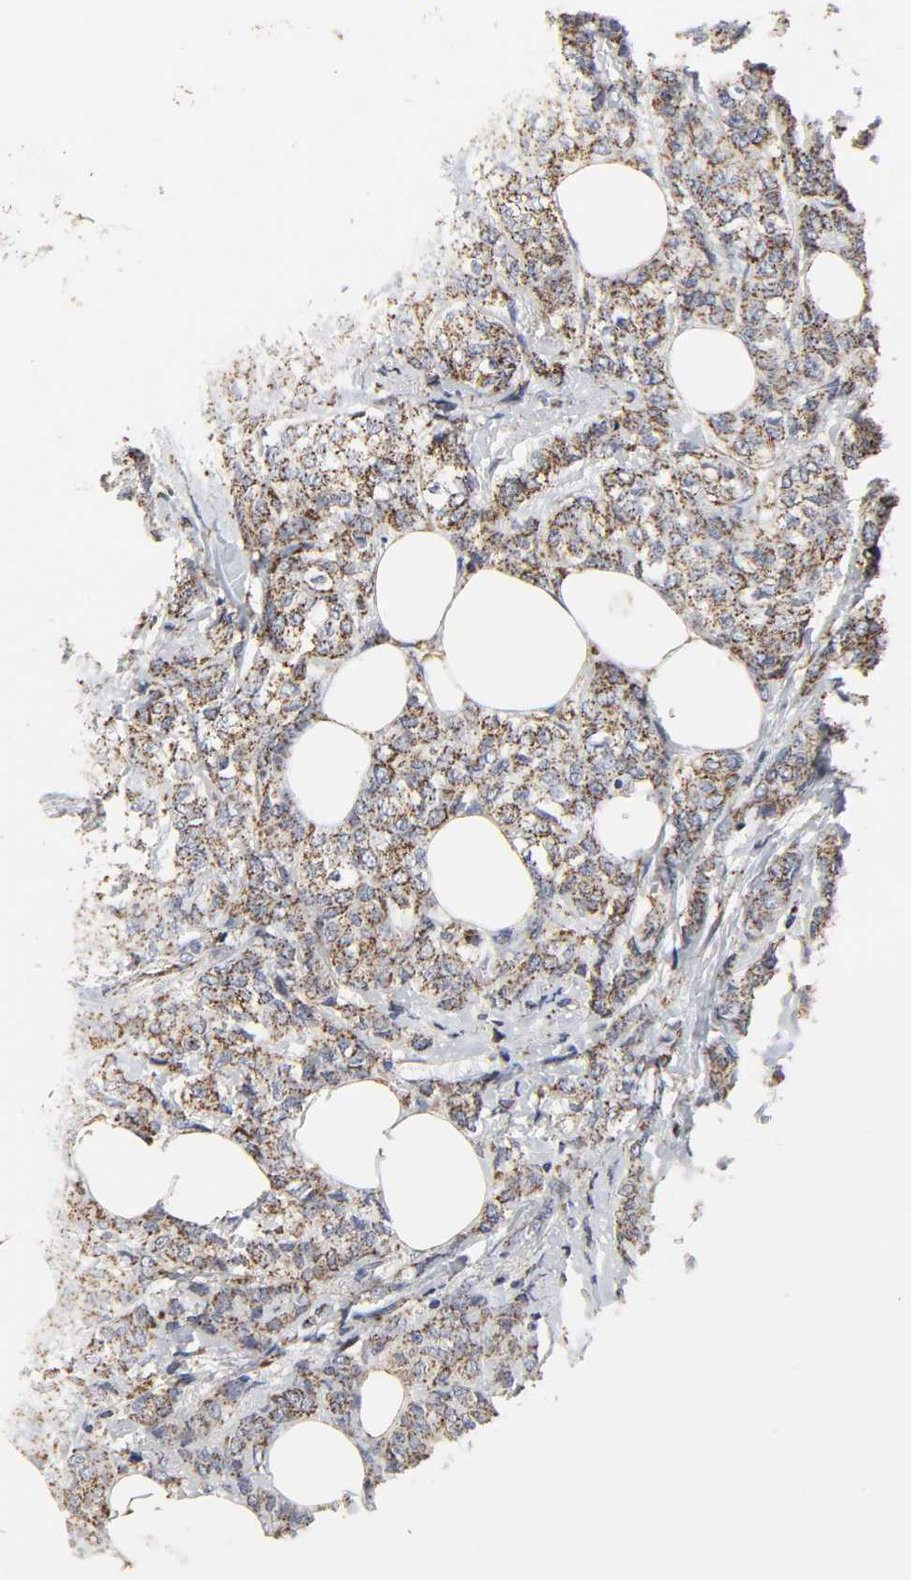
{"staining": {"intensity": "moderate", "quantity": ">75%", "location": "cytoplasmic/membranous"}, "tissue": "breast cancer", "cell_type": "Tumor cells", "image_type": "cancer", "snomed": [{"axis": "morphology", "description": "Lobular carcinoma"}, {"axis": "topography", "description": "Breast"}], "caption": "An immunohistochemistry micrograph of neoplastic tissue is shown. Protein staining in brown shows moderate cytoplasmic/membranous positivity in breast cancer (lobular carcinoma) within tumor cells.", "gene": "COX6B1", "patient": {"sex": "female", "age": 60}}